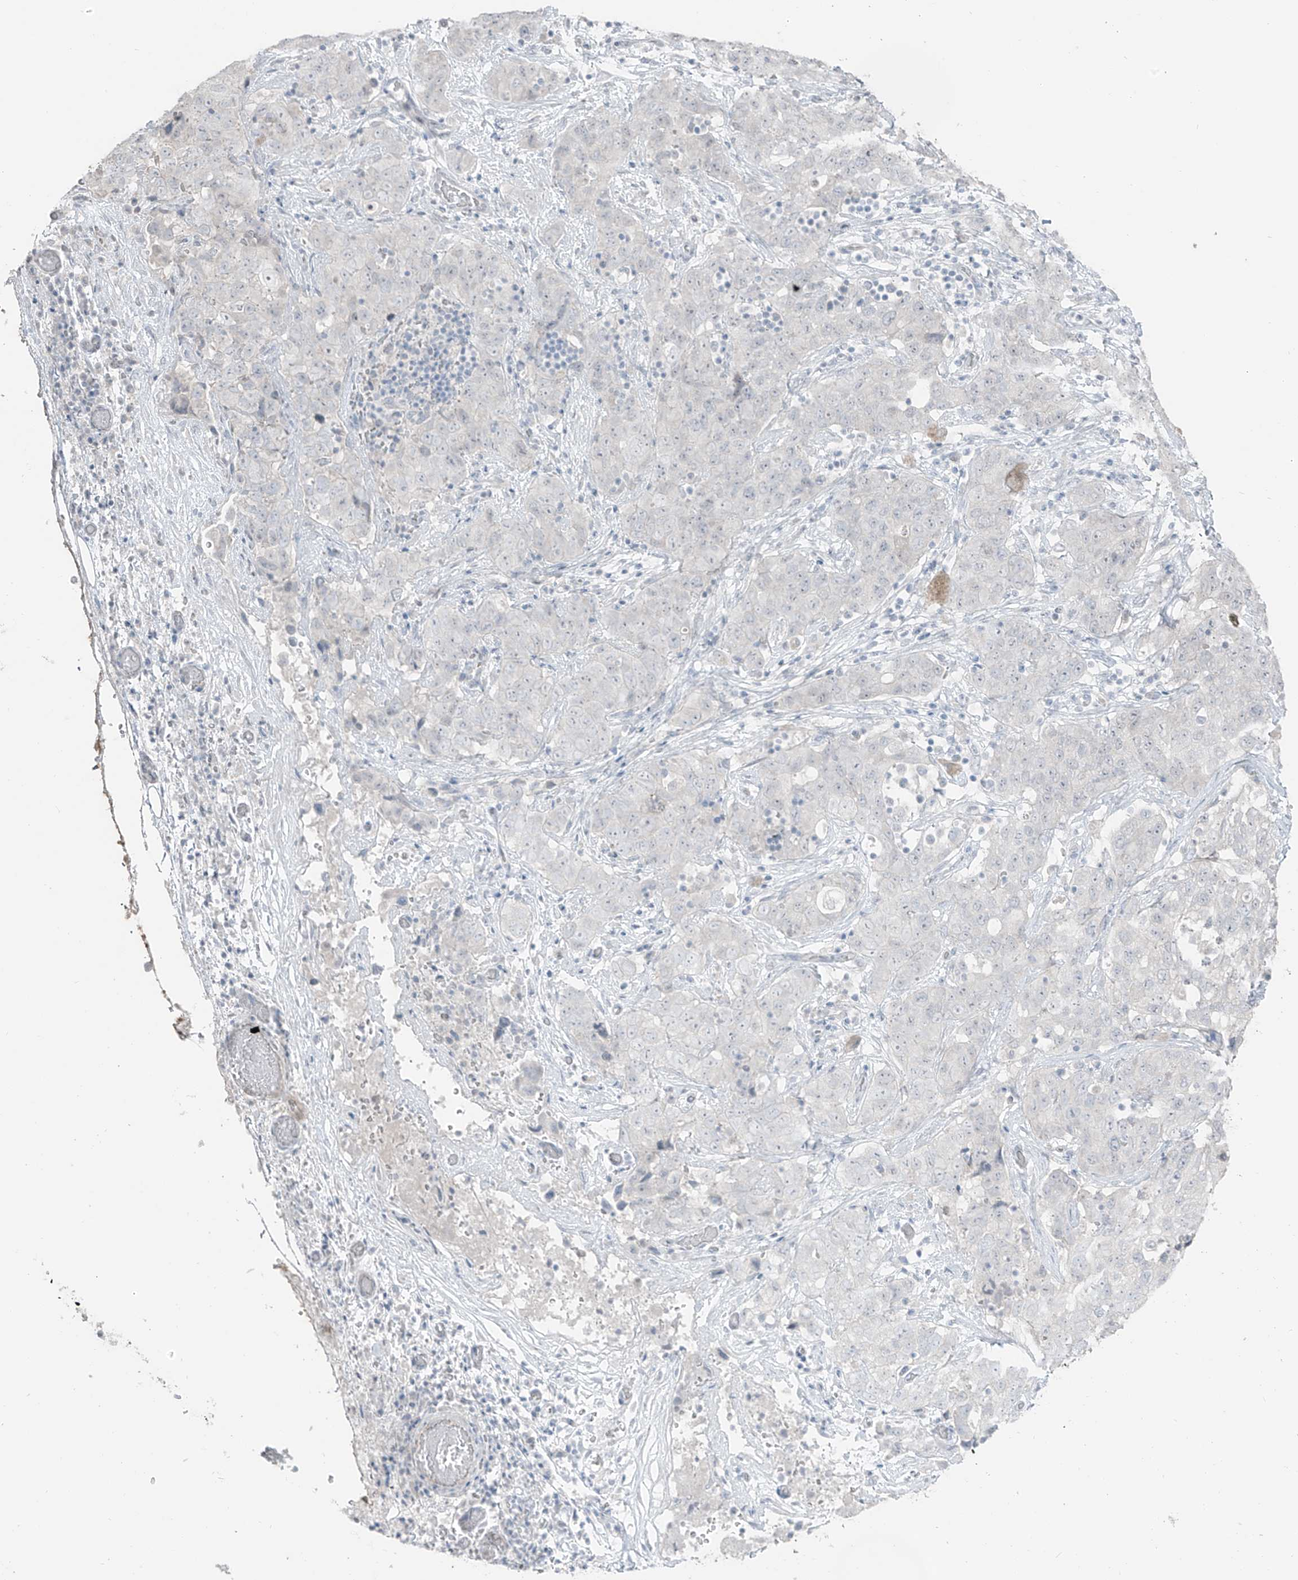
{"staining": {"intensity": "negative", "quantity": "none", "location": "none"}, "tissue": "stomach cancer", "cell_type": "Tumor cells", "image_type": "cancer", "snomed": [{"axis": "morphology", "description": "Normal tissue, NOS"}, {"axis": "morphology", "description": "Adenocarcinoma, NOS"}, {"axis": "topography", "description": "Lymph node"}, {"axis": "topography", "description": "Stomach"}], "caption": "Immunohistochemical staining of human adenocarcinoma (stomach) displays no significant positivity in tumor cells.", "gene": "PRDM6", "patient": {"sex": "male", "age": 48}}